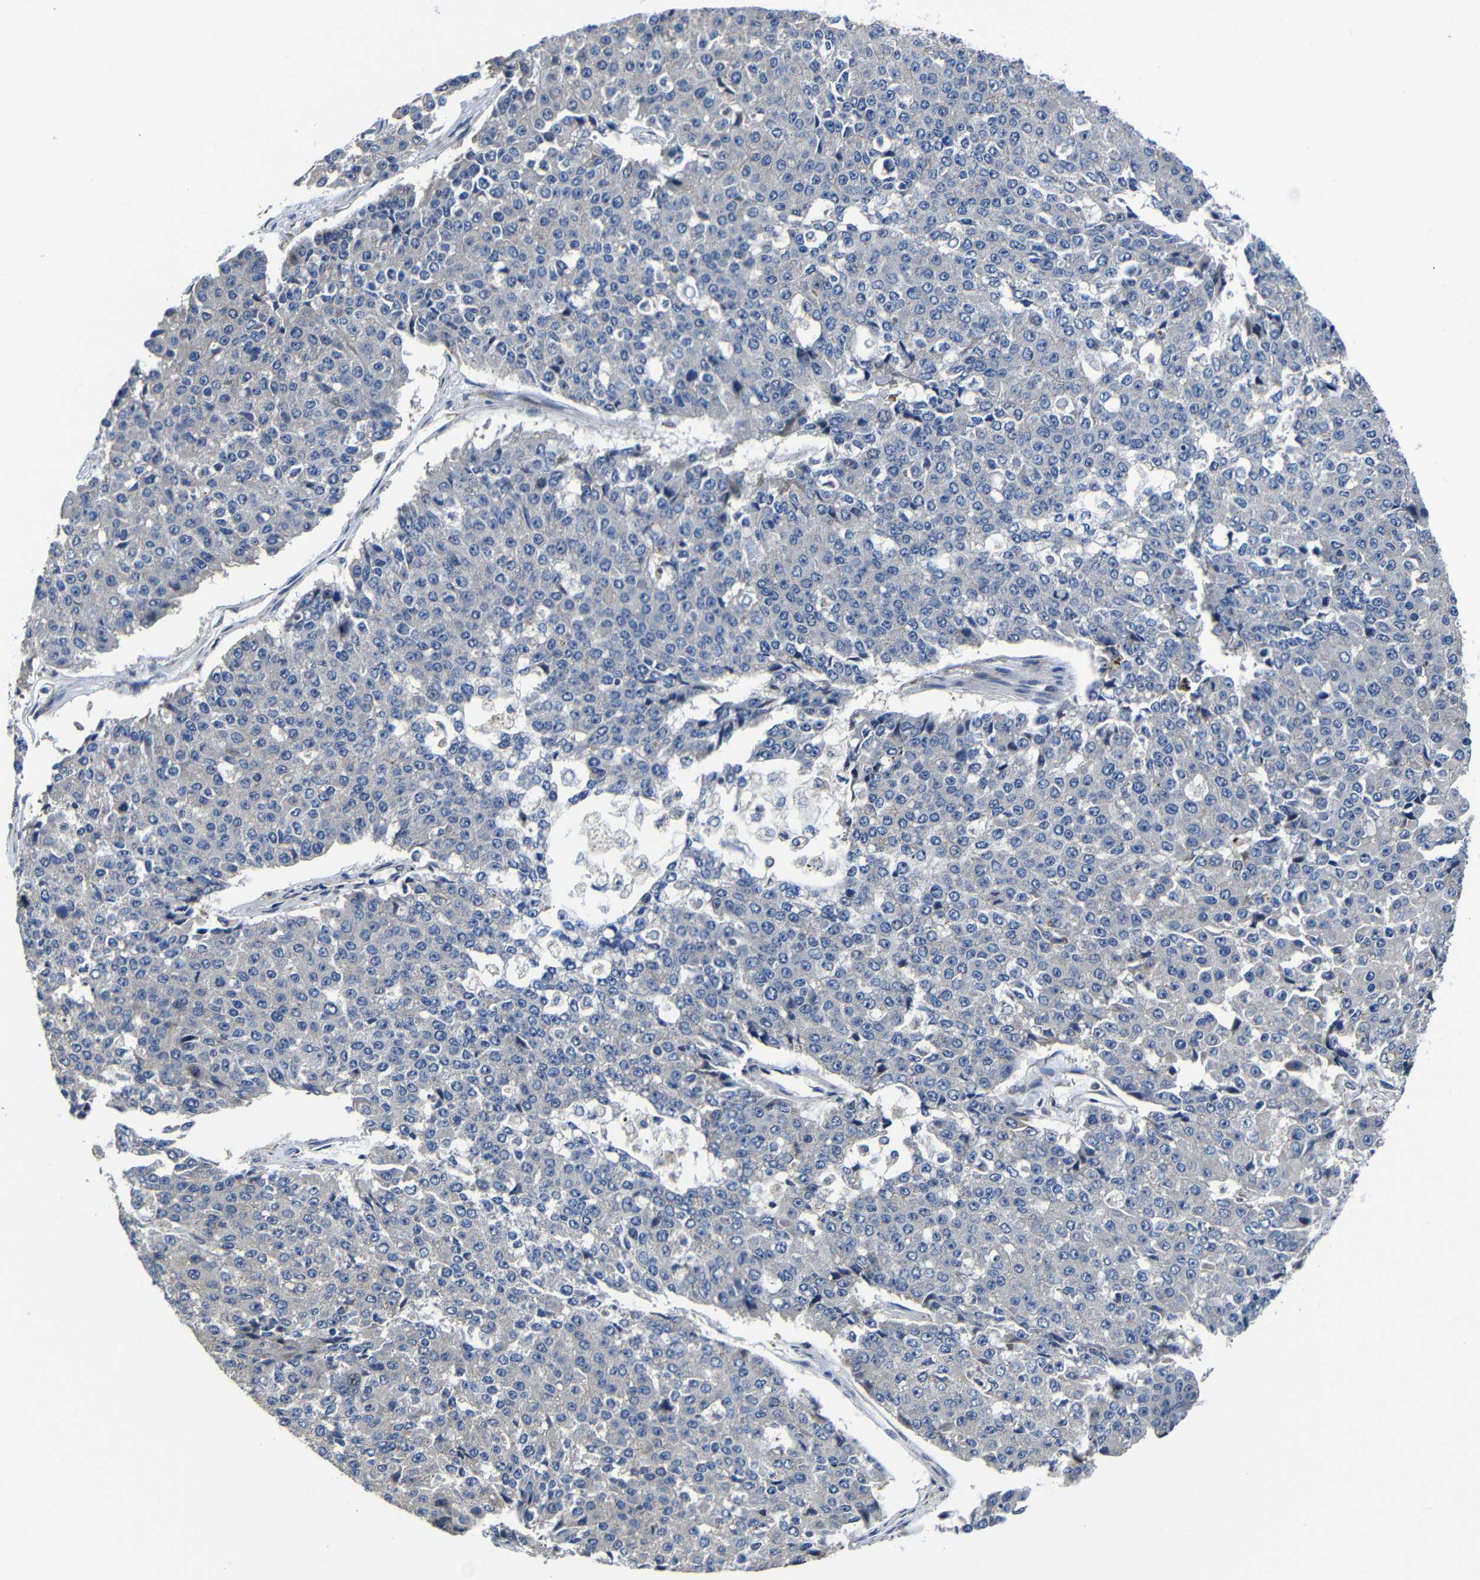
{"staining": {"intensity": "negative", "quantity": "none", "location": "none"}, "tissue": "pancreatic cancer", "cell_type": "Tumor cells", "image_type": "cancer", "snomed": [{"axis": "morphology", "description": "Adenocarcinoma, NOS"}, {"axis": "topography", "description": "Pancreas"}], "caption": "The micrograph reveals no significant expression in tumor cells of adenocarcinoma (pancreatic).", "gene": "AFDN", "patient": {"sex": "male", "age": 50}}